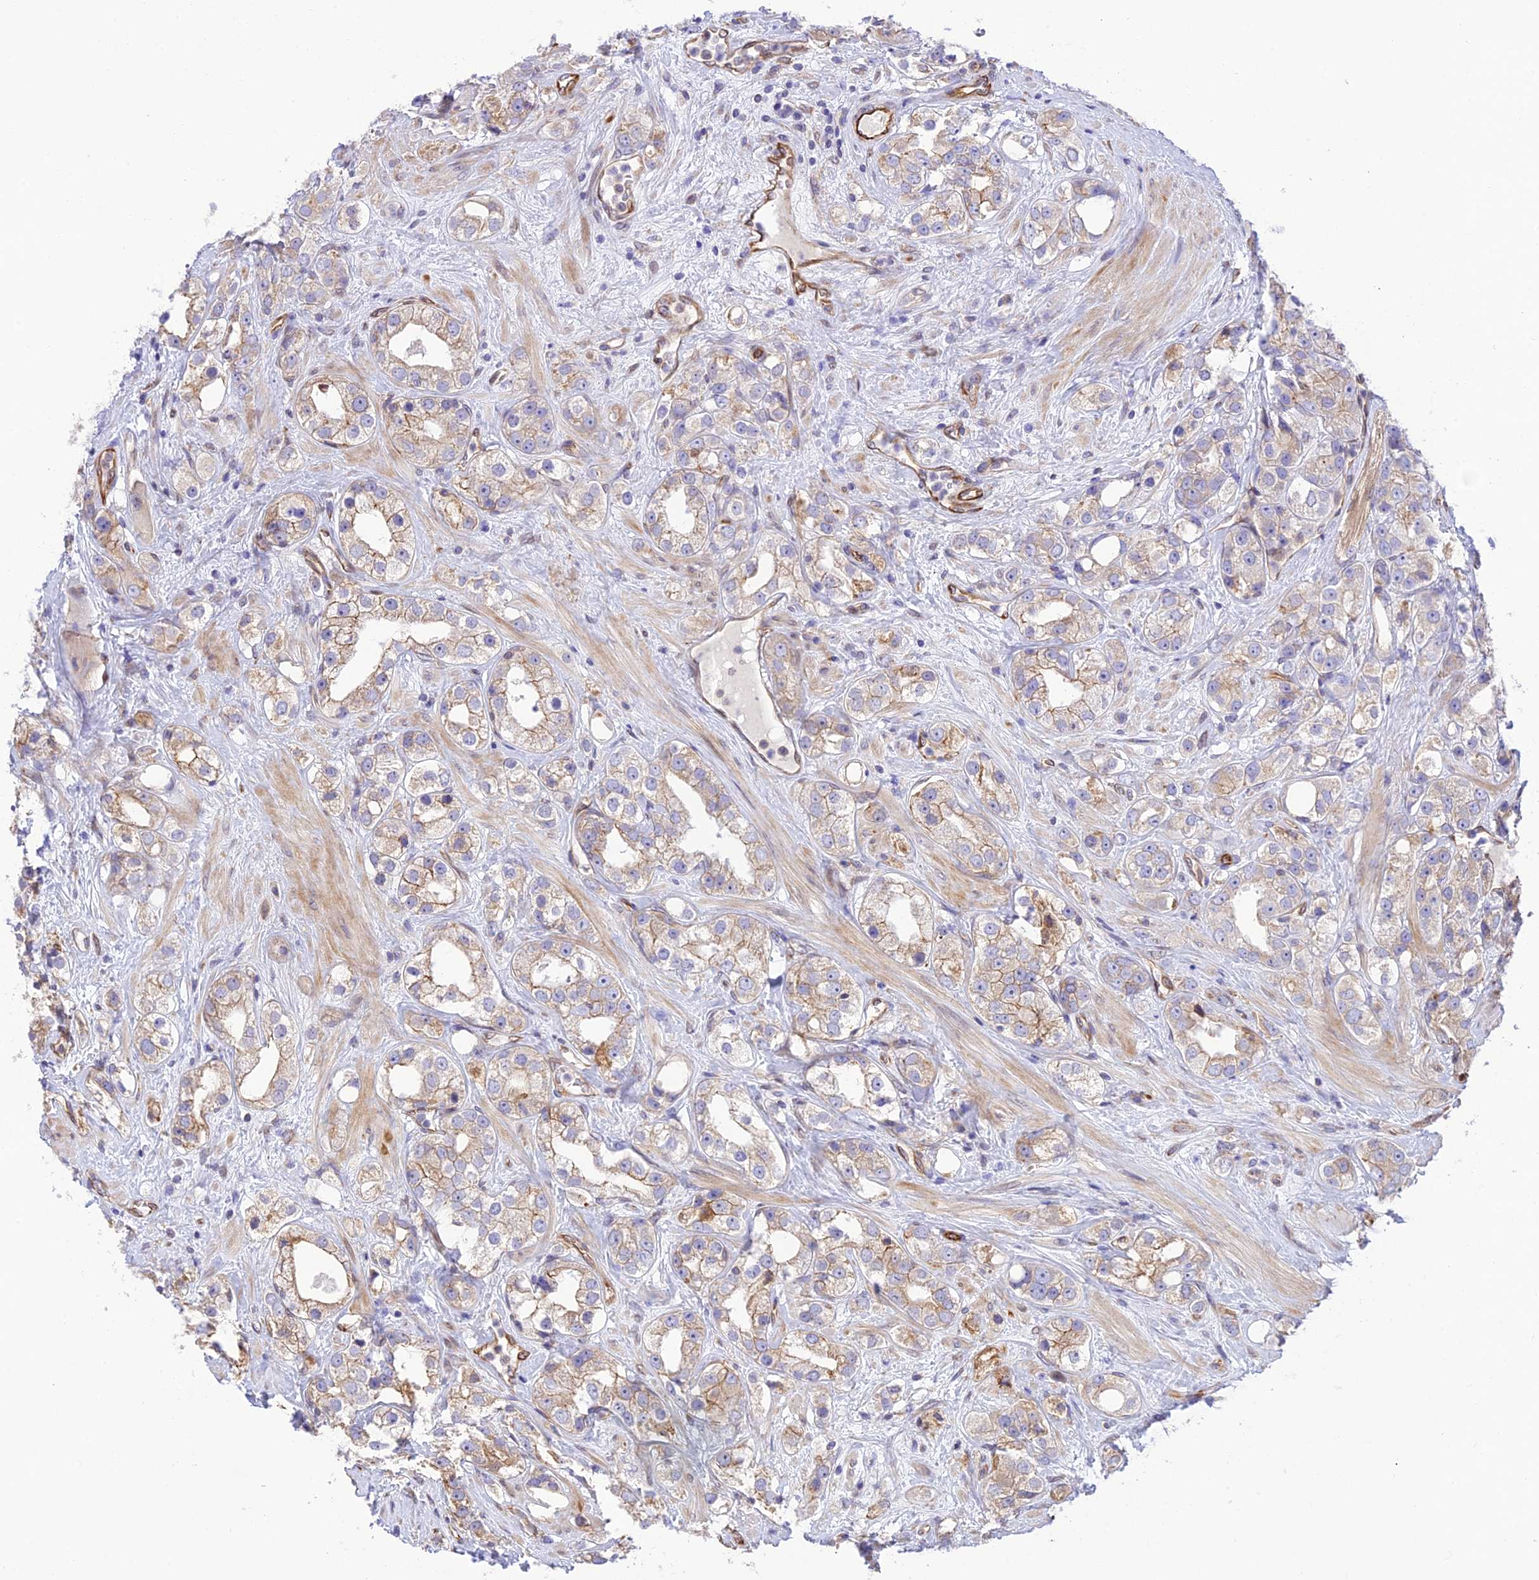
{"staining": {"intensity": "moderate", "quantity": "<25%", "location": "cytoplasmic/membranous"}, "tissue": "prostate cancer", "cell_type": "Tumor cells", "image_type": "cancer", "snomed": [{"axis": "morphology", "description": "Adenocarcinoma, NOS"}, {"axis": "topography", "description": "Prostate"}], "caption": "Immunohistochemistry (IHC) (DAB) staining of human prostate cancer (adenocarcinoma) shows moderate cytoplasmic/membranous protein expression in about <25% of tumor cells.", "gene": "EXOC3L4", "patient": {"sex": "male", "age": 79}}